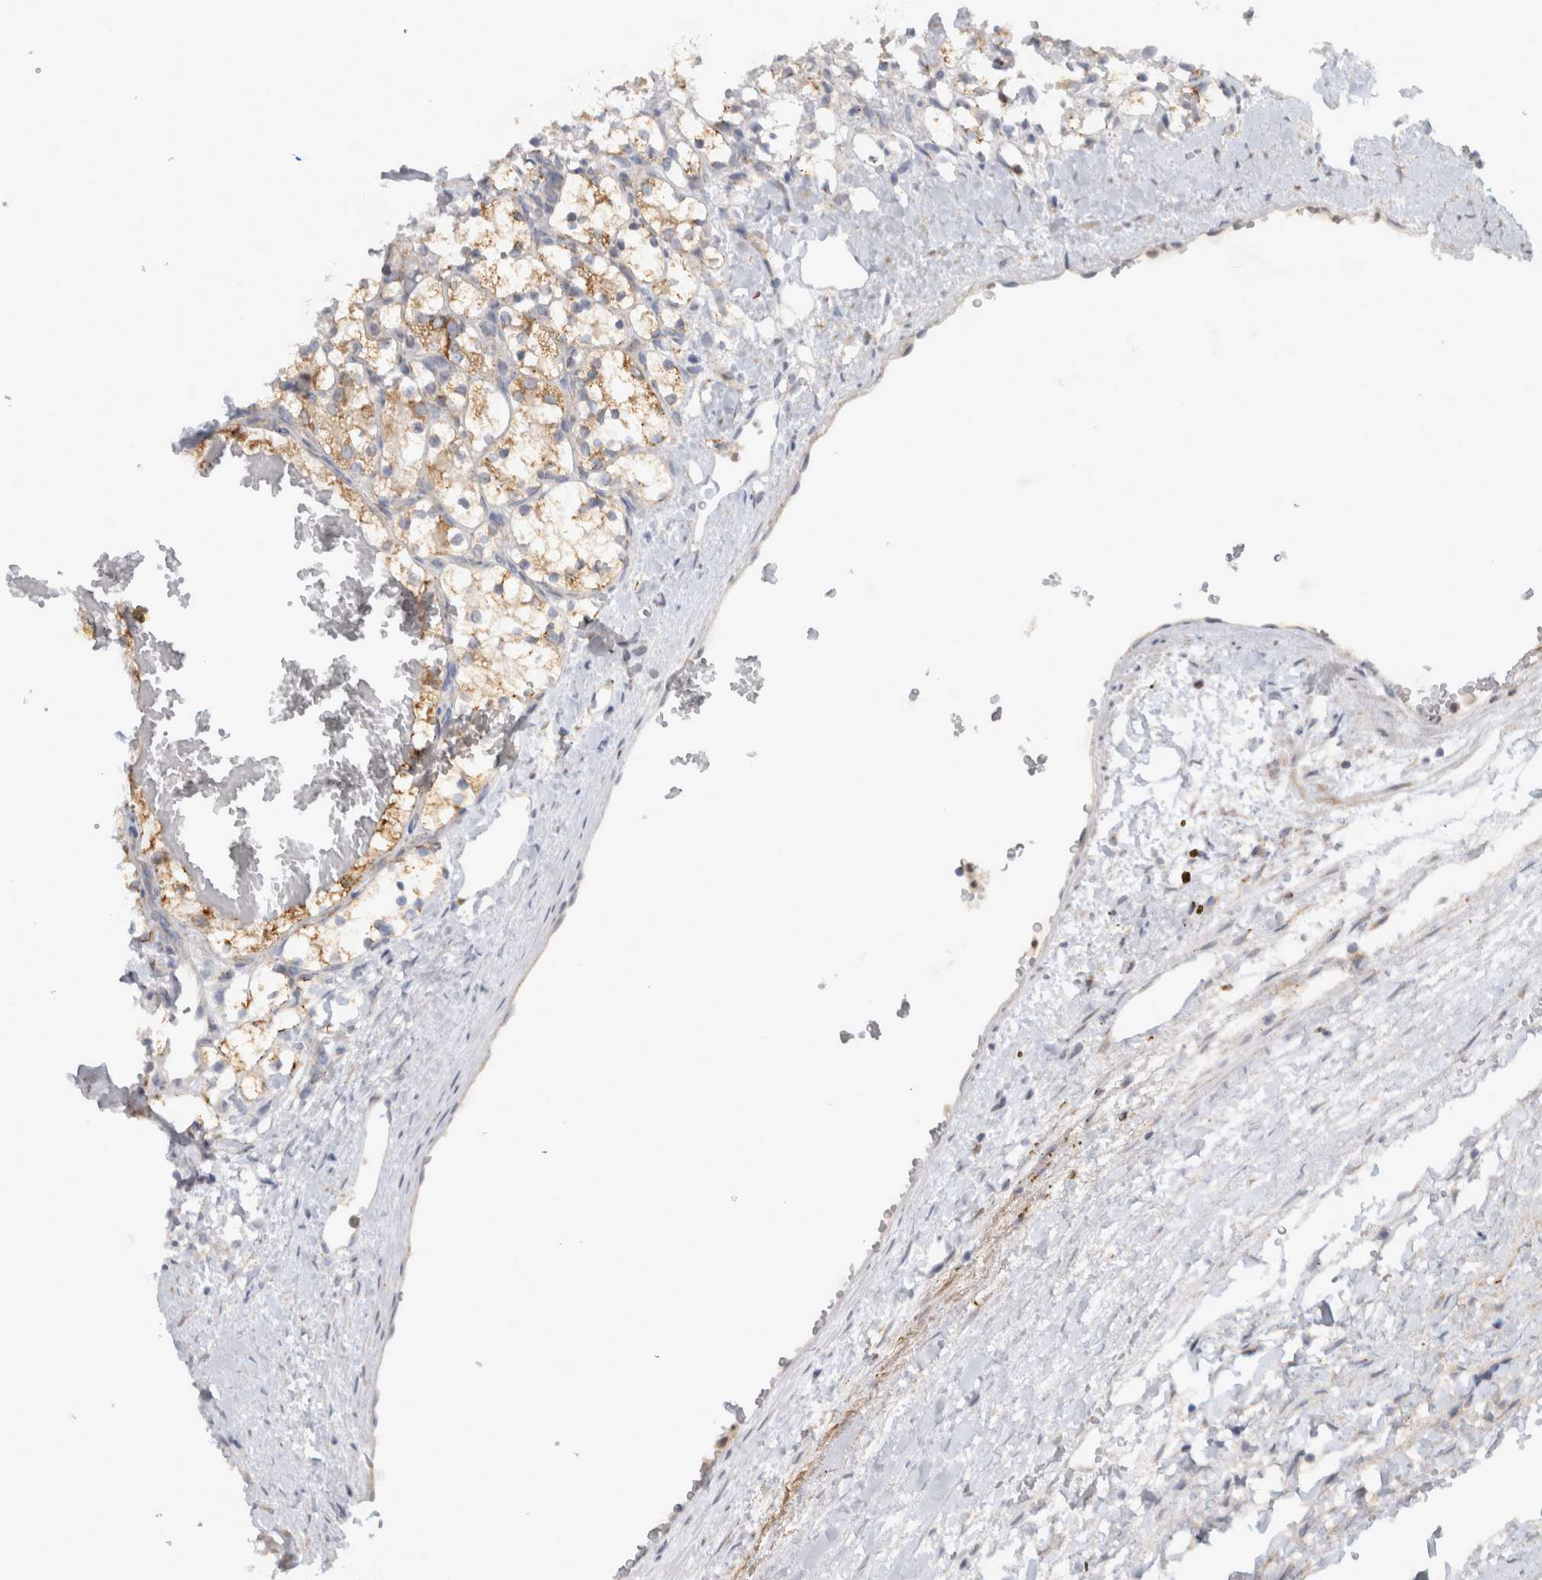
{"staining": {"intensity": "moderate", "quantity": ">75%", "location": "cytoplasmic/membranous"}, "tissue": "renal cancer", "cell_type": "Tumor cells", "image_type": "cancer", "snomed": [{"axis": "morphology", "description": "Adenocarcinoma, NOS"}, {"axis": "topography", "description": "Kidney"}], "caption": "Immunohistochemical staining of renal adenocarcinoma demonstrates medium levels of moderate cytoplasmic/membranous protein expression in about >75% of tumor cells.", "gene": "RAB18", "patient": {"sex": "female", "age": 69}}